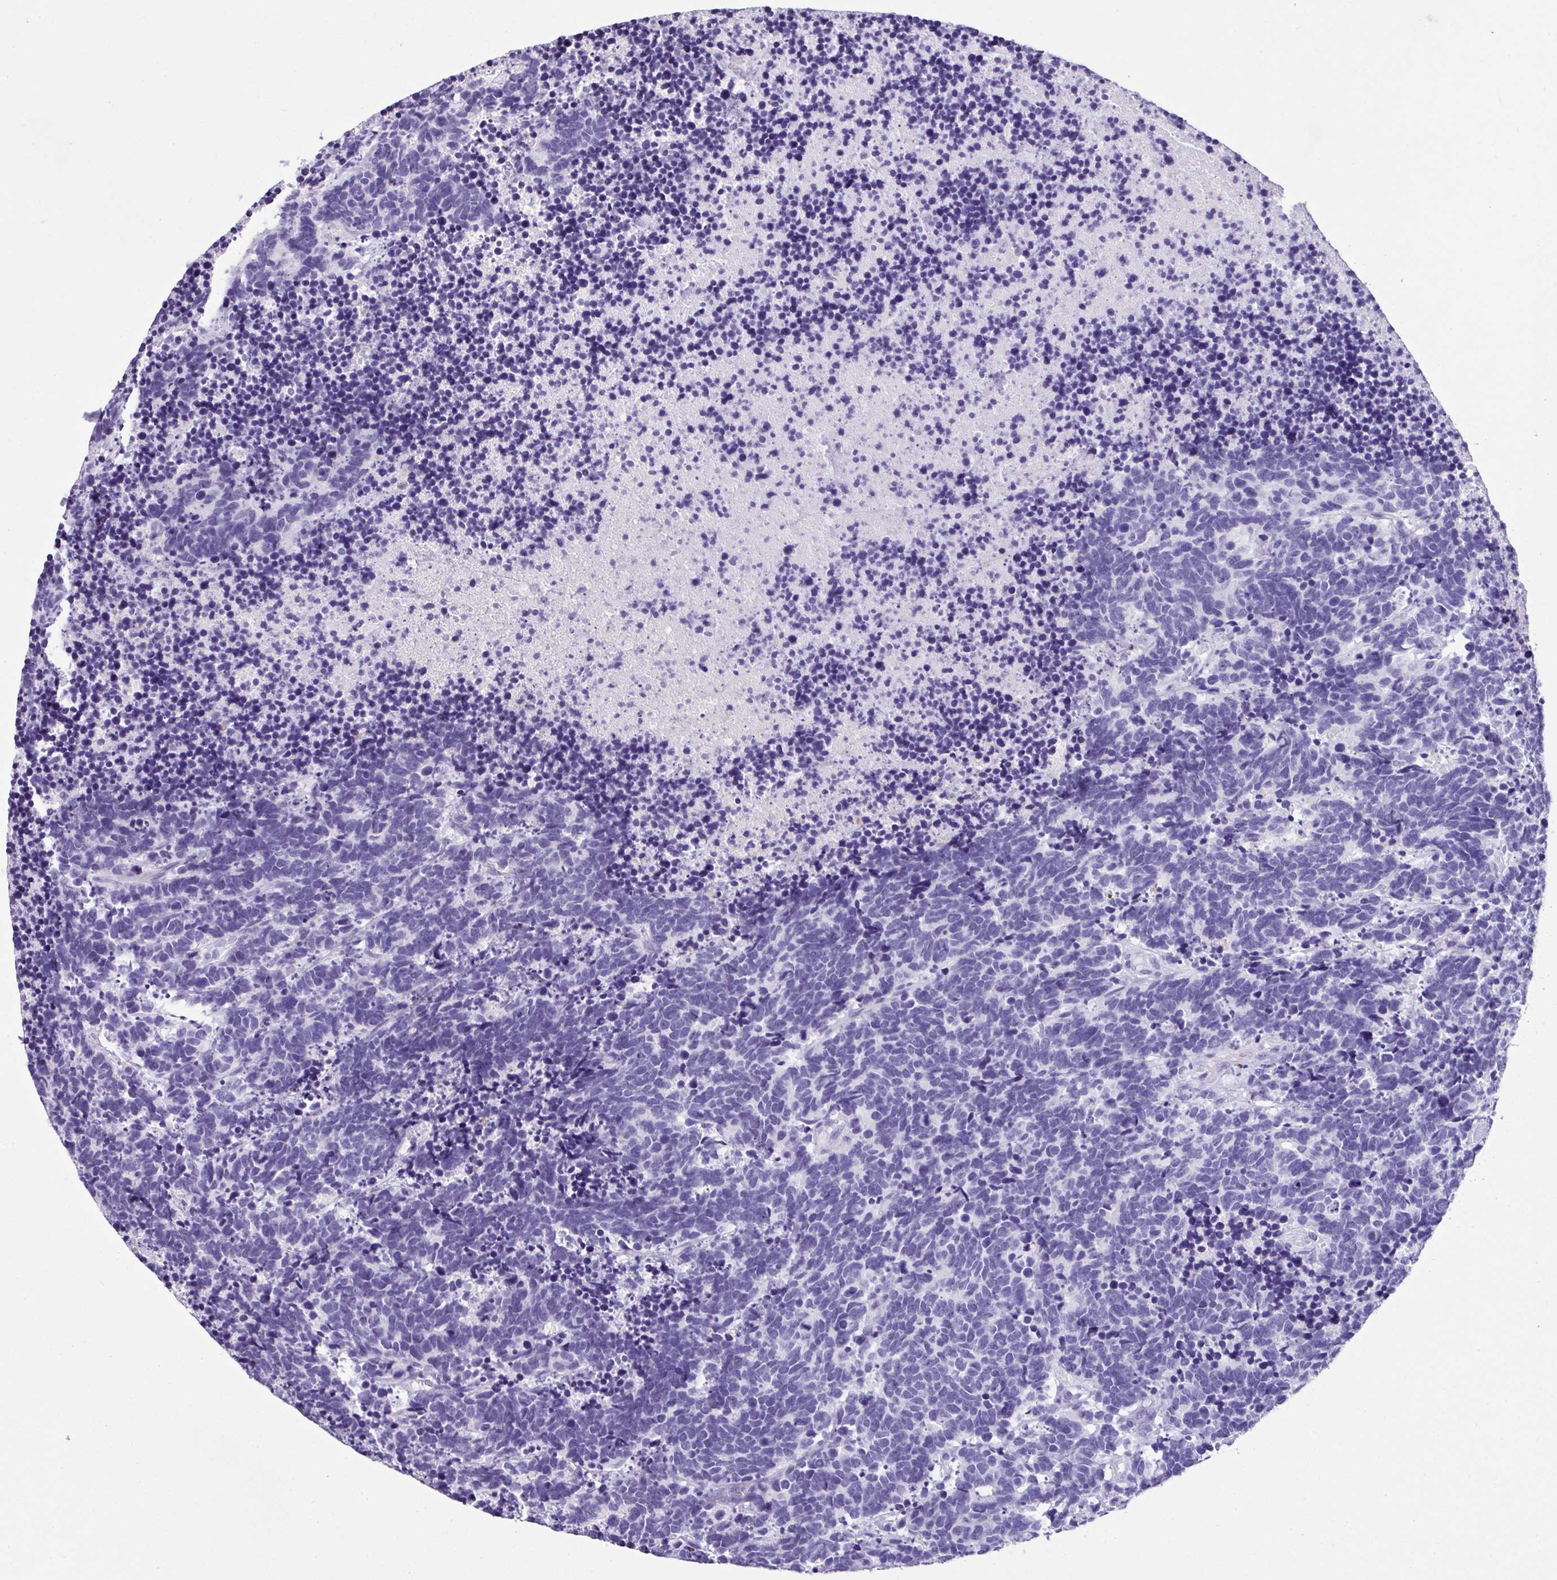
{"staining": {"intensity": "negative", "quantity": "none", "location": "none"}, "tissue": "carcinoid", "cell_type": "Tumor cells", "image_type": "cancer", "snomed": [{"axis": "morphology", "description": "Carcinoma, NOS"}, {"axis": "morphology", "description": "Carcinoid, malignant, NOS"}, {"axis": "topography", "description": "Urinary bladder"}], "caption": "IHC histopathology image of carcinoma stained for a protein (brown), which shows no expression in tumor cells. The staining is performed using DAB brown chromogen with nuclei counter-stained in using hematoxylin.", "gene": "MUC21", "patient": {"sex": "male", "age": 57}}